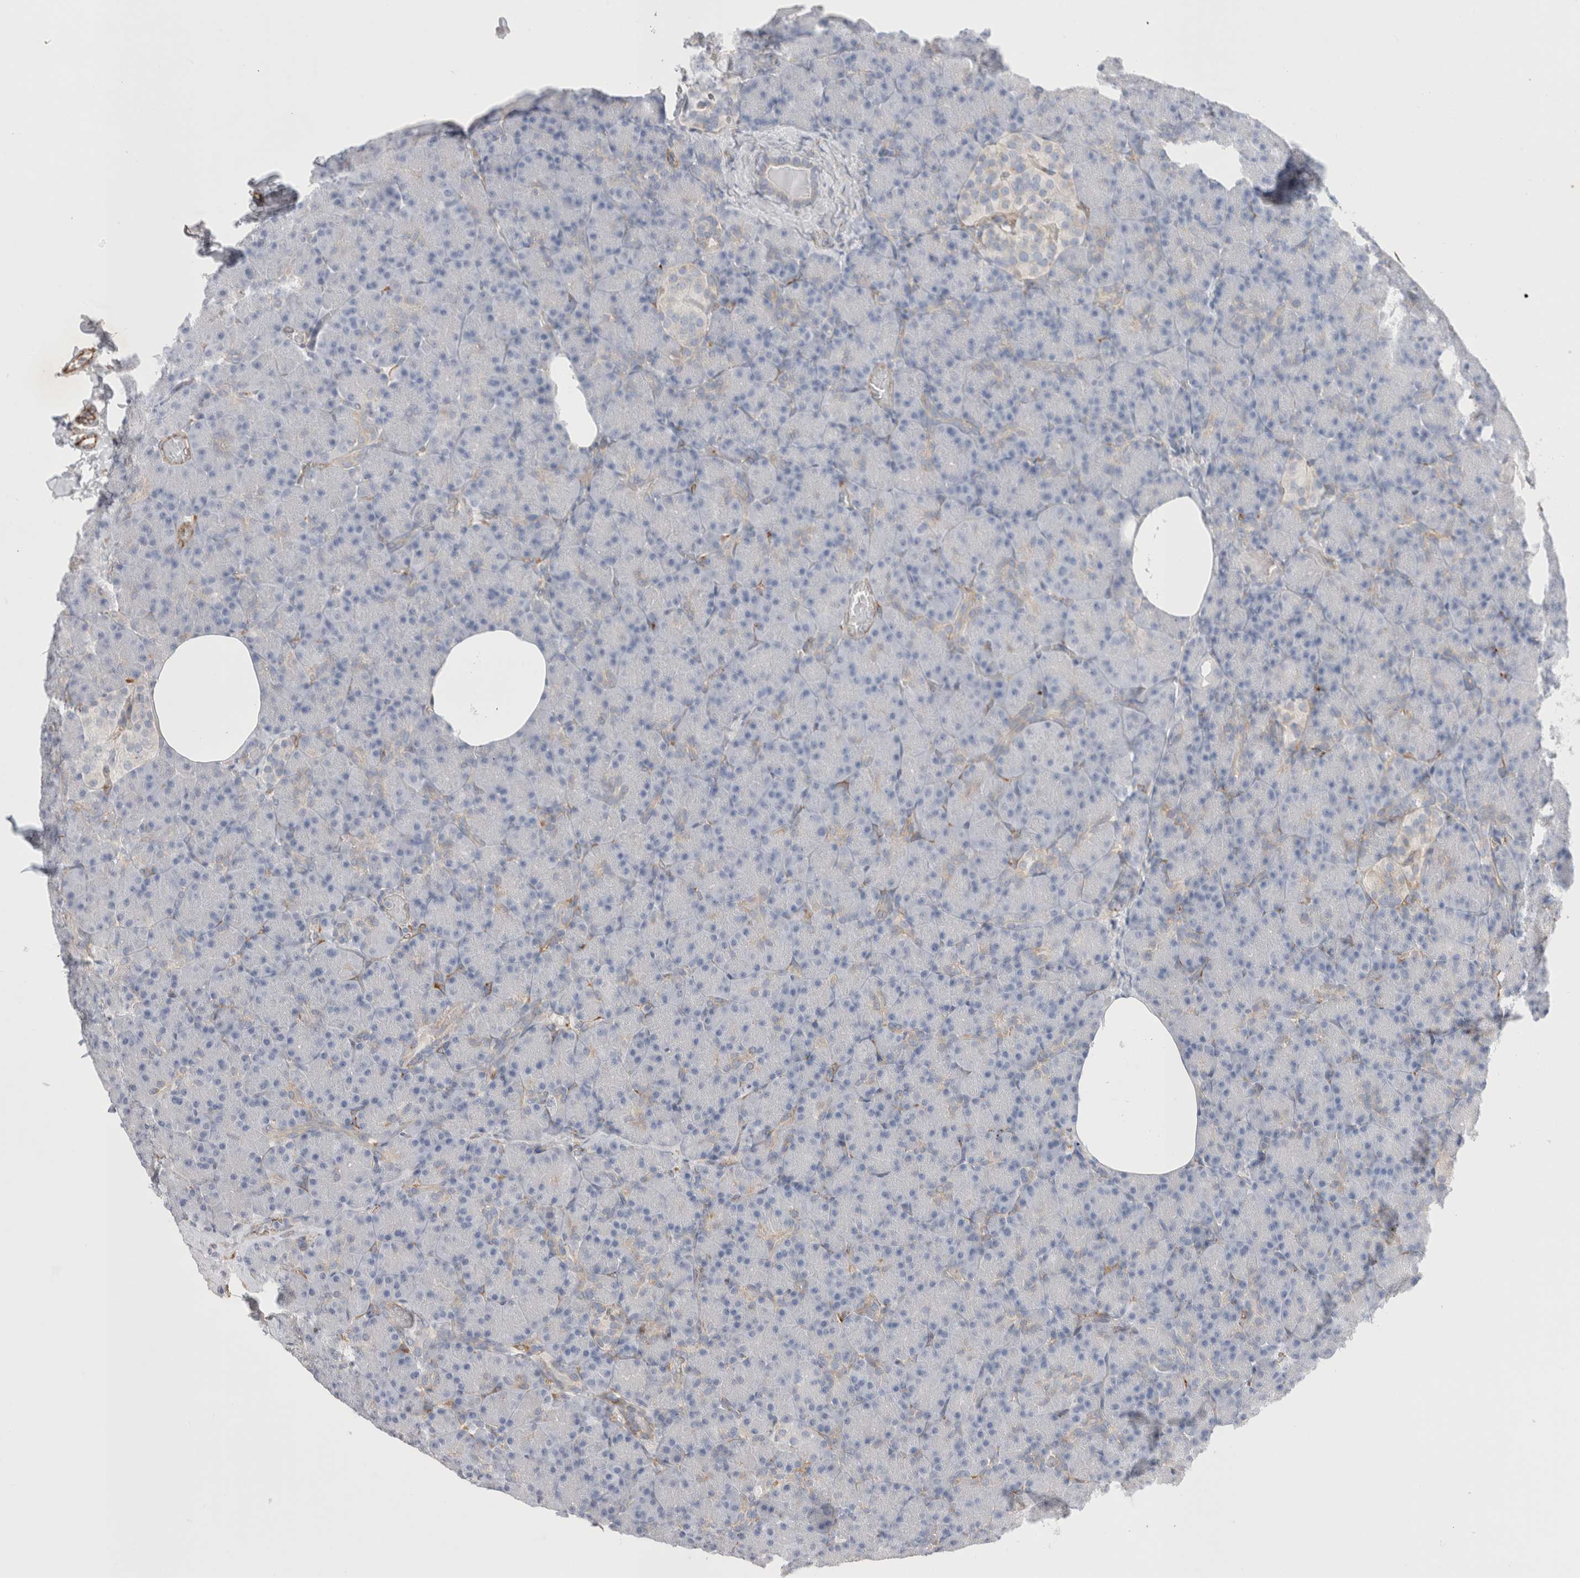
{"staining": {"intensity": "negative", "quantity": "none", "location": "none"}, "tissue": "pancreas", "cell_type": "Exocrine glandular cells", "image_type": "normal", "snomed": [{"axis": "morphology", "description": "Normal tissue, NOS"}, {"axis": "topography", "description": "Pancreas"}], "caption": "An image of human pancreas is negative for staining in exocrine glandular cells. (Brightfield microscopy of DAB immunohistochemistry (IHC) at high magnification).", "gene": "CNPY4", "patient": {"sex": "female", "age": 43}}